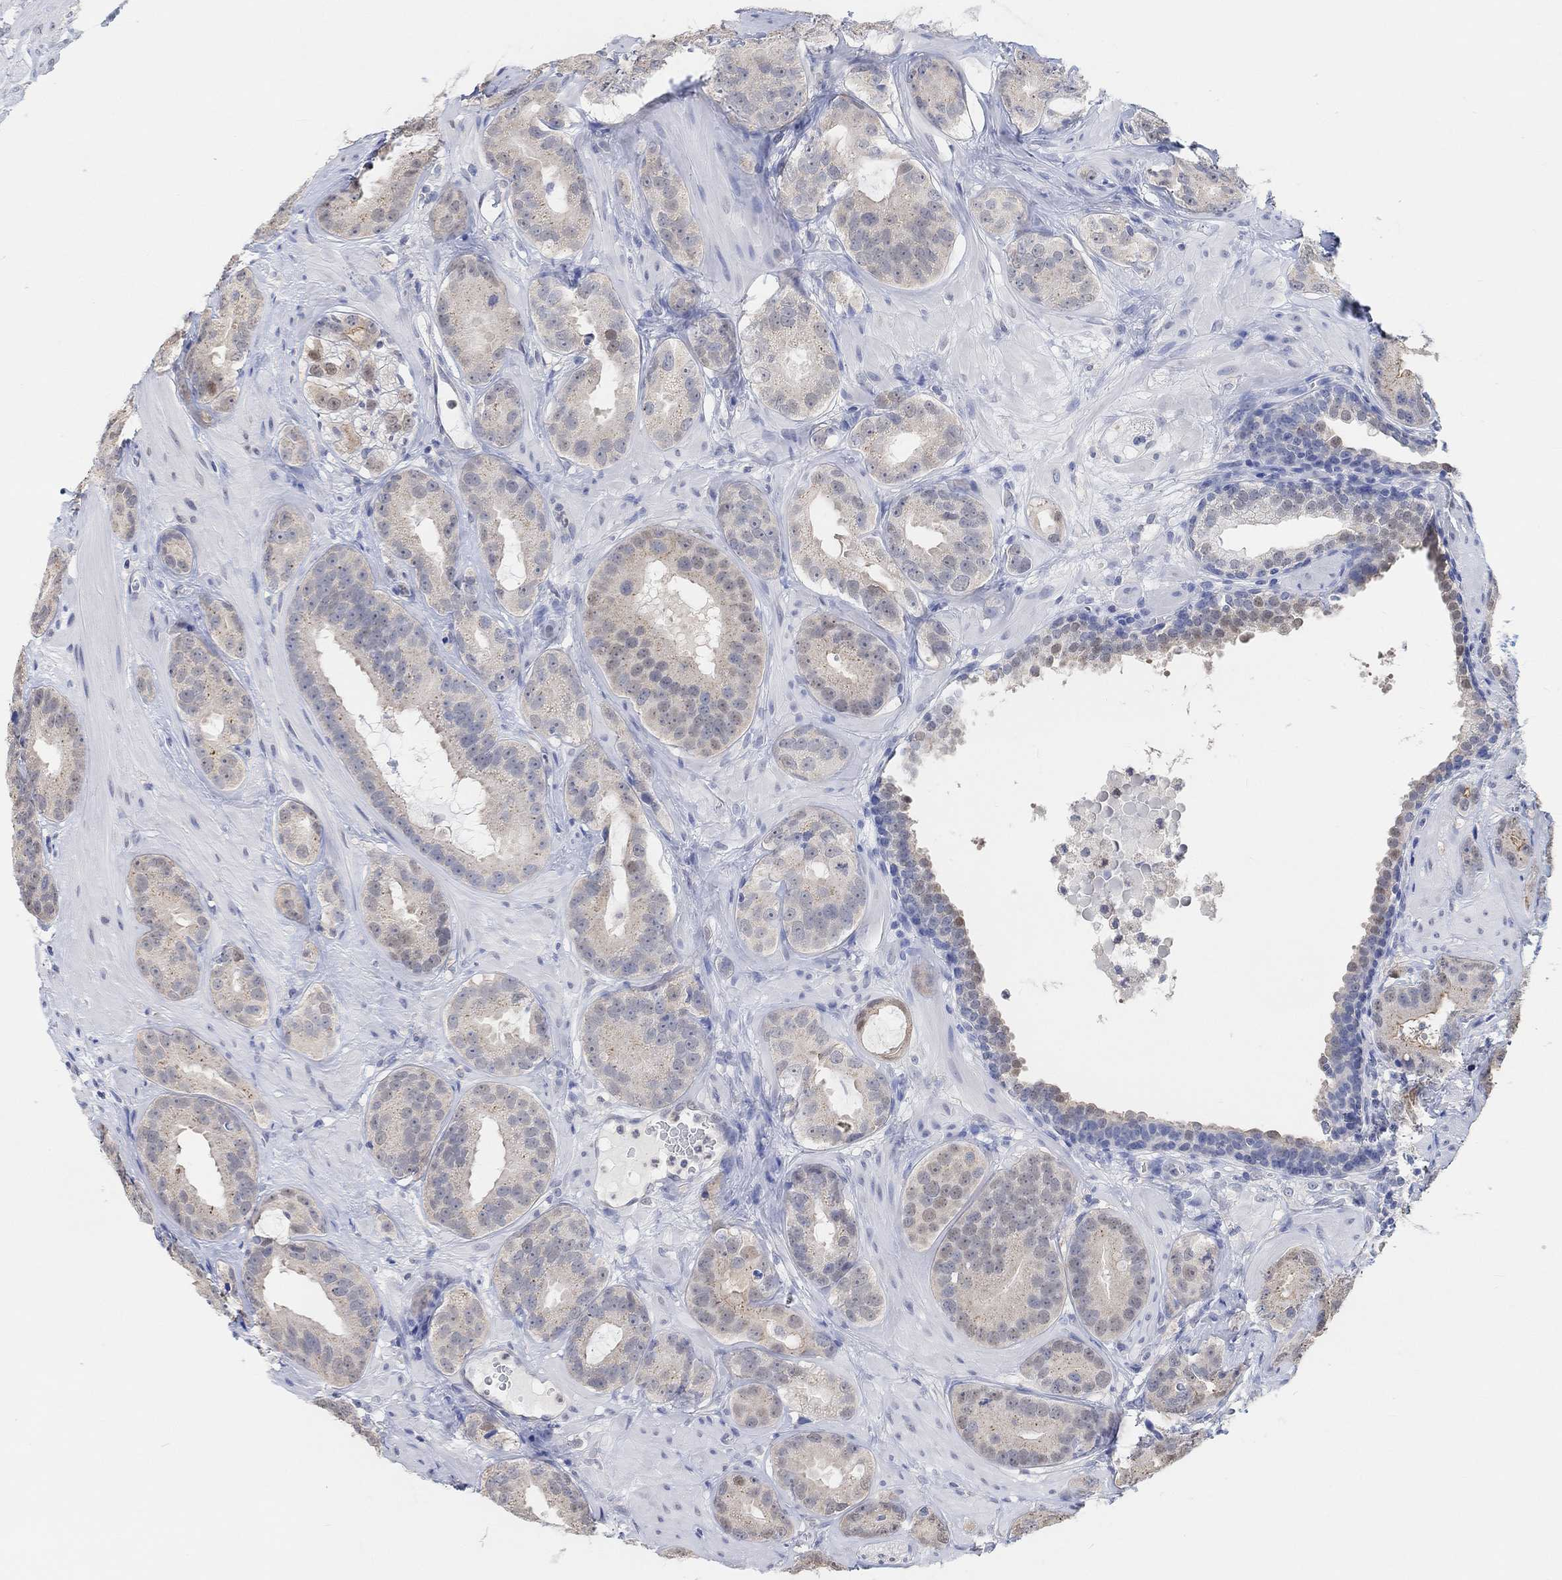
{"staining": {"intensity": "weak", "quantity": "25%-75%", "location": "cytoplasmic/membranous"}, "tissue": "prostate cancer", "cell_type": "Tumor cells", "image_type": "cancer", "snomed": [{"axis": "morphology", "description": "Adenocarcinoma, NOS"}, {"axis": "topography", "description": "Prostate"}], "caption": "Adenocarcinoma (prostate) stained with a brown dye reveals weak cytoplasmic/membranous positive staining in approximately 25%-75% of tumor cells.", "gene": "MUC1", "patient": {"sex": "male", "age": 69}}